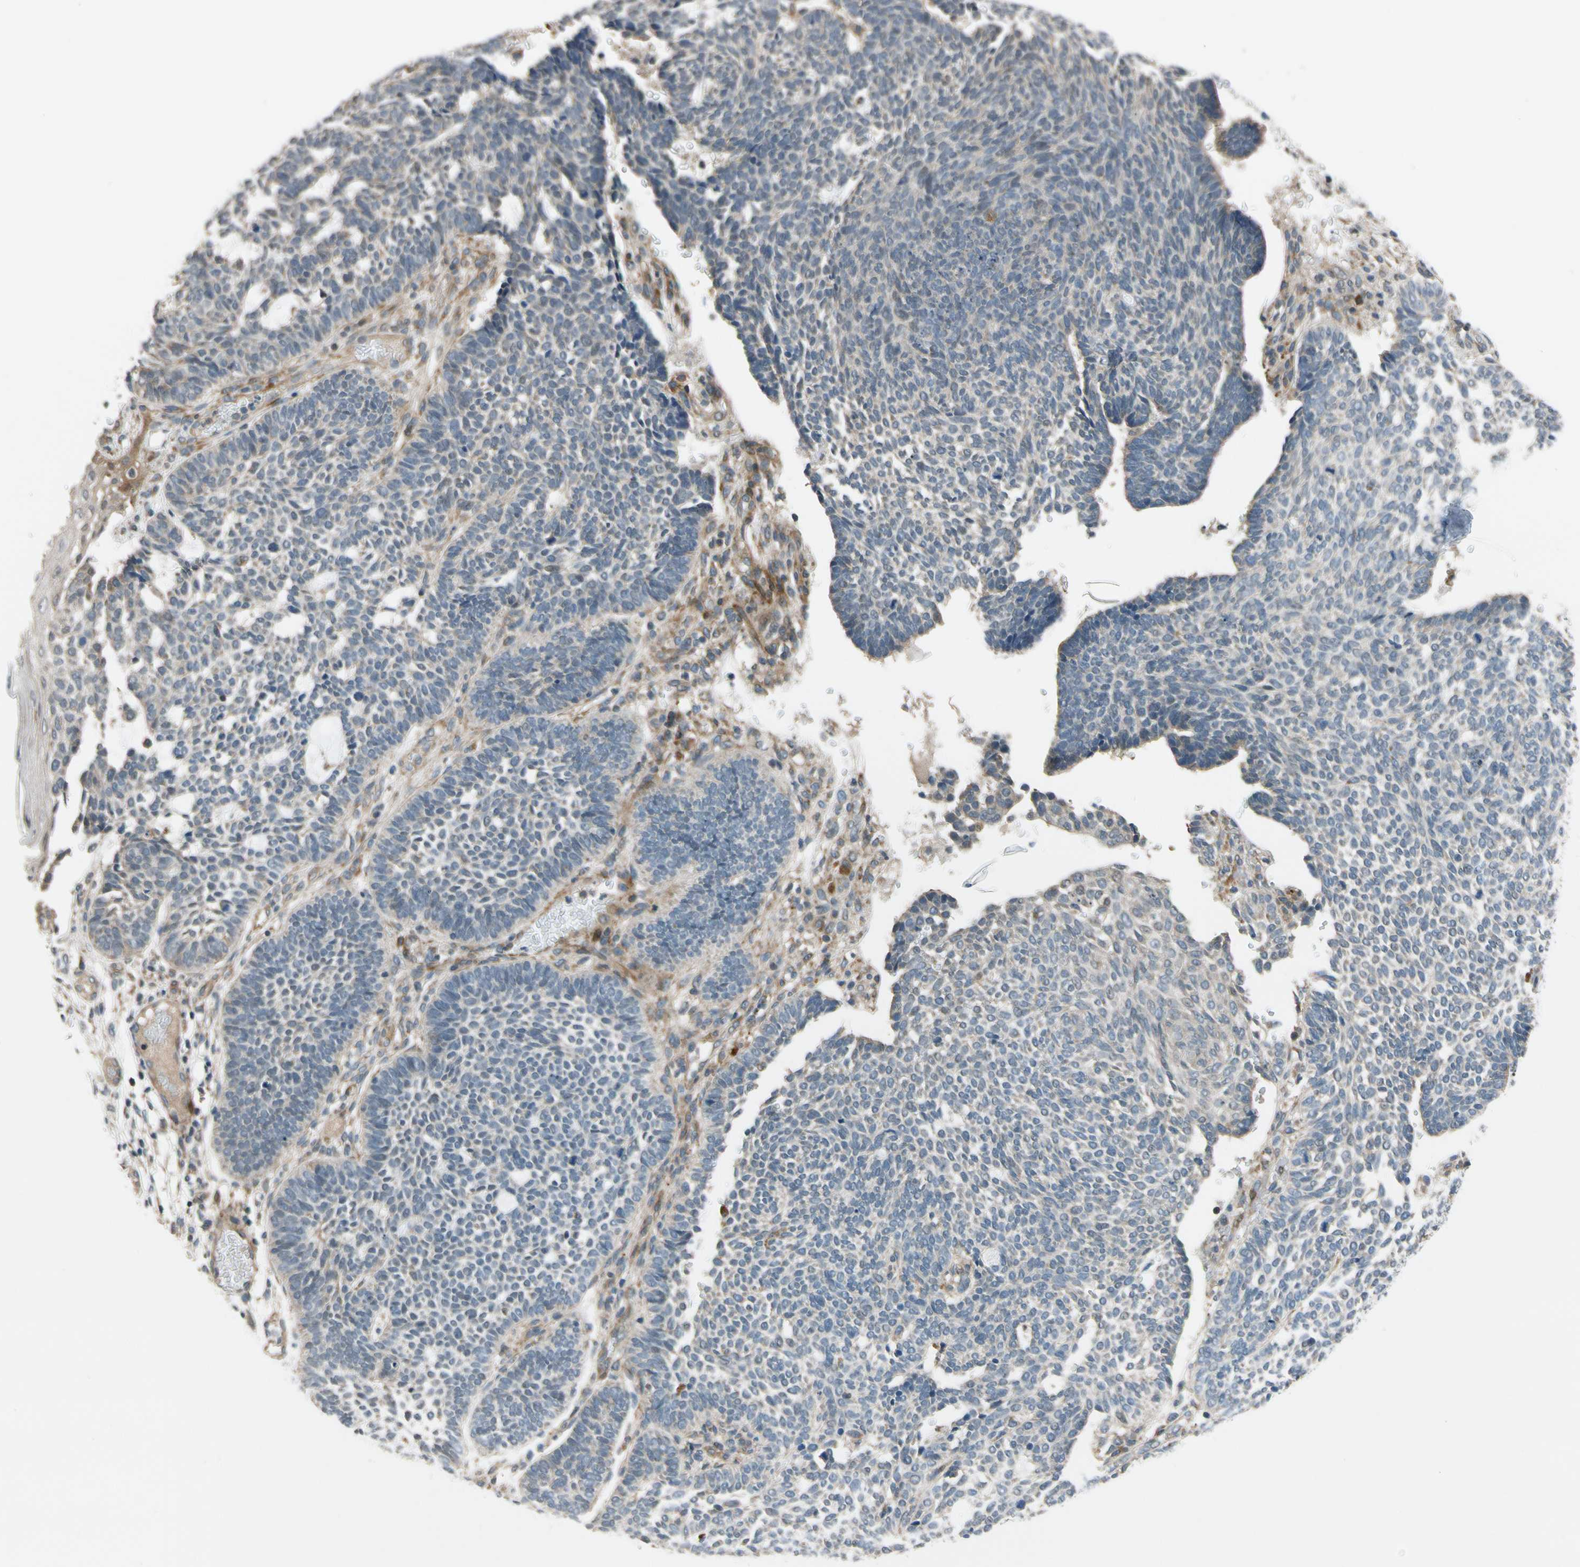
{"staining": {"intensity": "negative", "quantity": "none", "location": "none"}, "tissue": "skin cancer", "cell_type": "Tumor cells", "image_type": "cancer", "snomed": [{"axis": "morphology", "description": "Normal tissue, NOS"}, {"axis": "morphology", "description": "Basal cell carcinoma"}, {"axis": "topography", "description": "Skin"}], "caption": "This is an IHC histopathology image of human basal cell carcinoma (skin). There is no positivity in tumor cells.", "gene": "MST1R", "patient": {"sex": "male", "age": 87}}